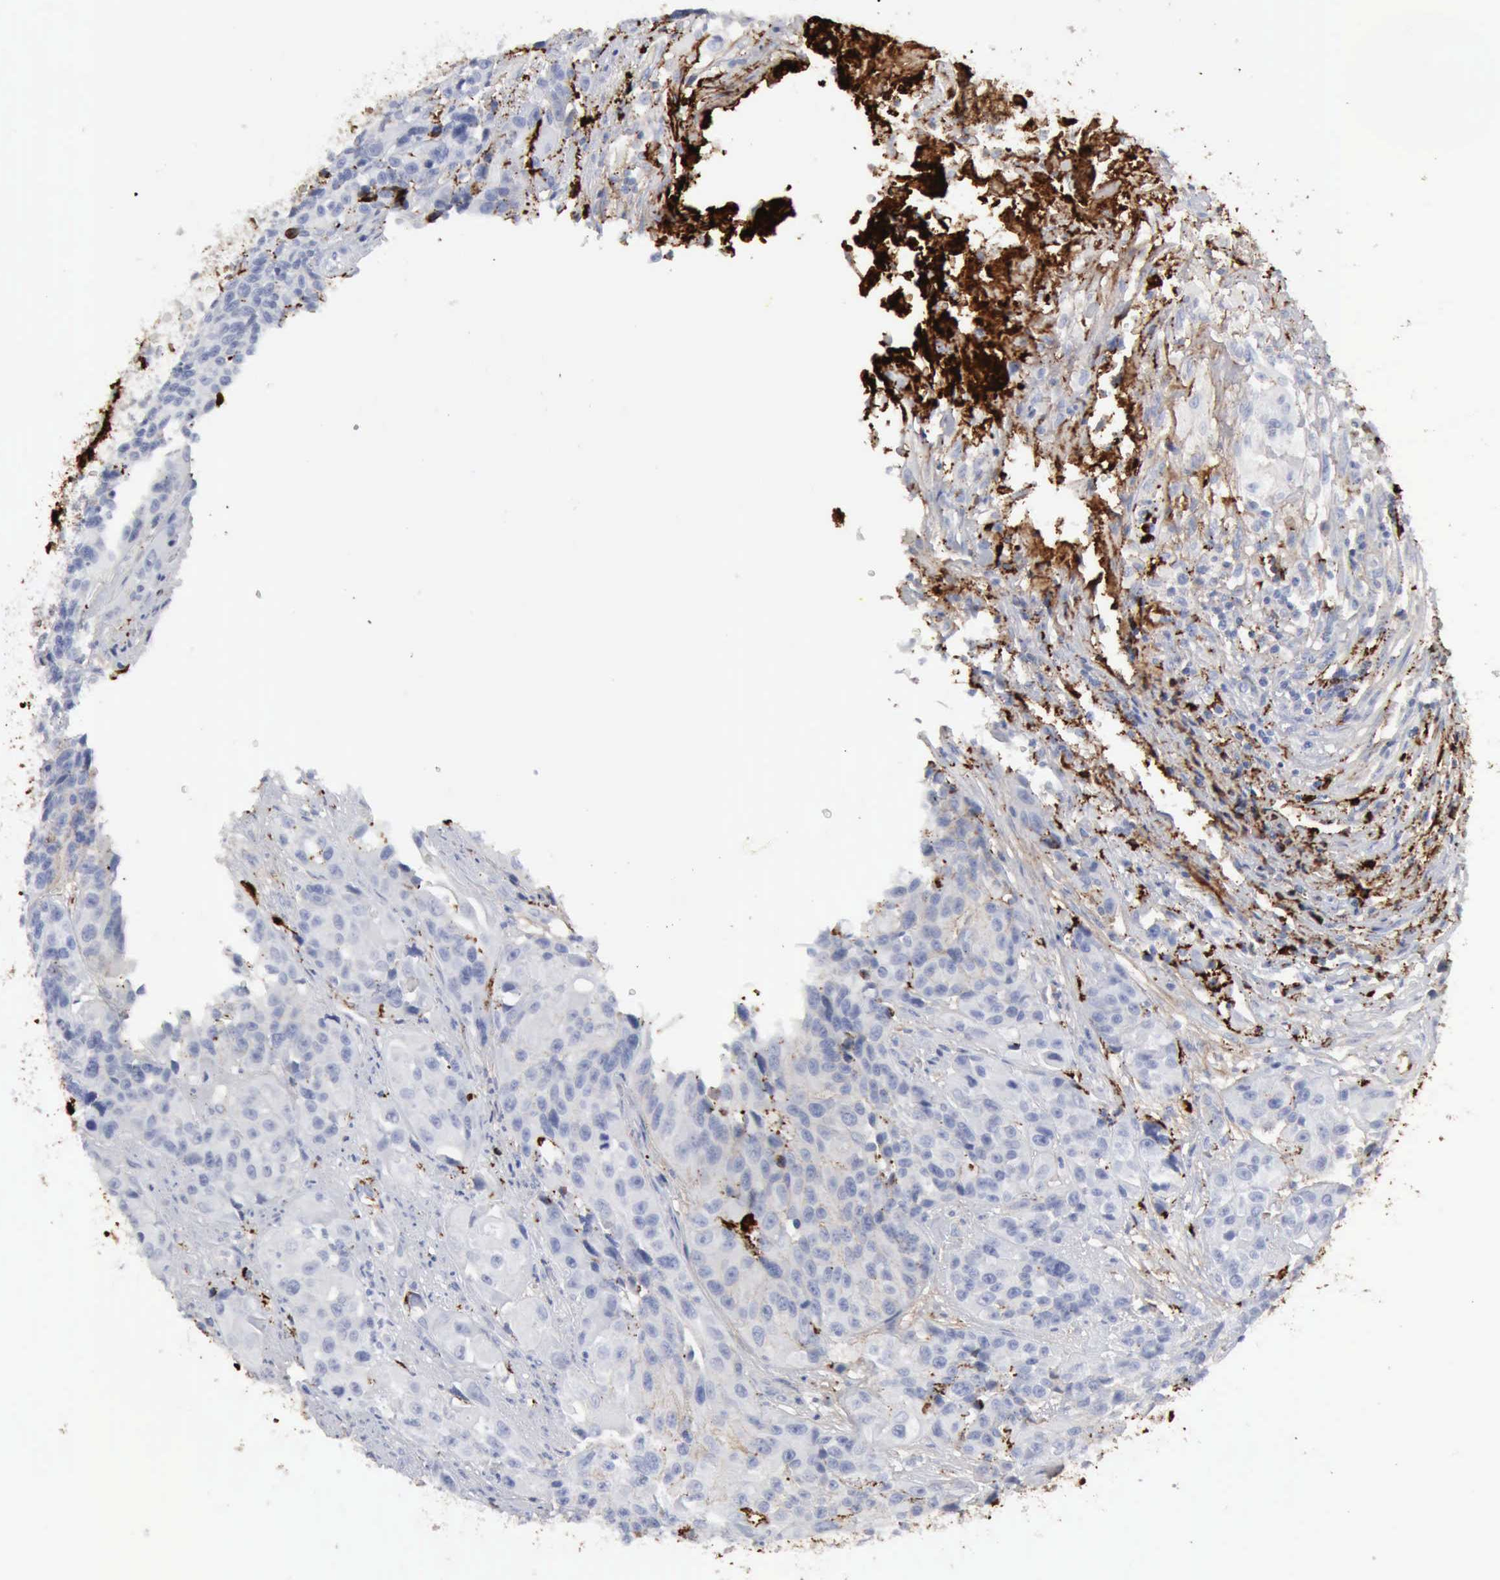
{"staining": {"intensity": "negative", "quantity": "none", "location": "none"}, "tissue": "urothelial cancer", "cell_type": "Tumor cells", "image_type": "cancer", "snomed": [{"axis": "morphology", "description": "Urothelial carcinoma, High grade"}, {"axis": "topography", "description": "Urinary bladder"}], "caption": "Human urothelial cancer stained for a protein using IHC reveals no expression in tumor cells.", "gene": "C4BPA", "patient": {"sex": "female", "age": 81}}